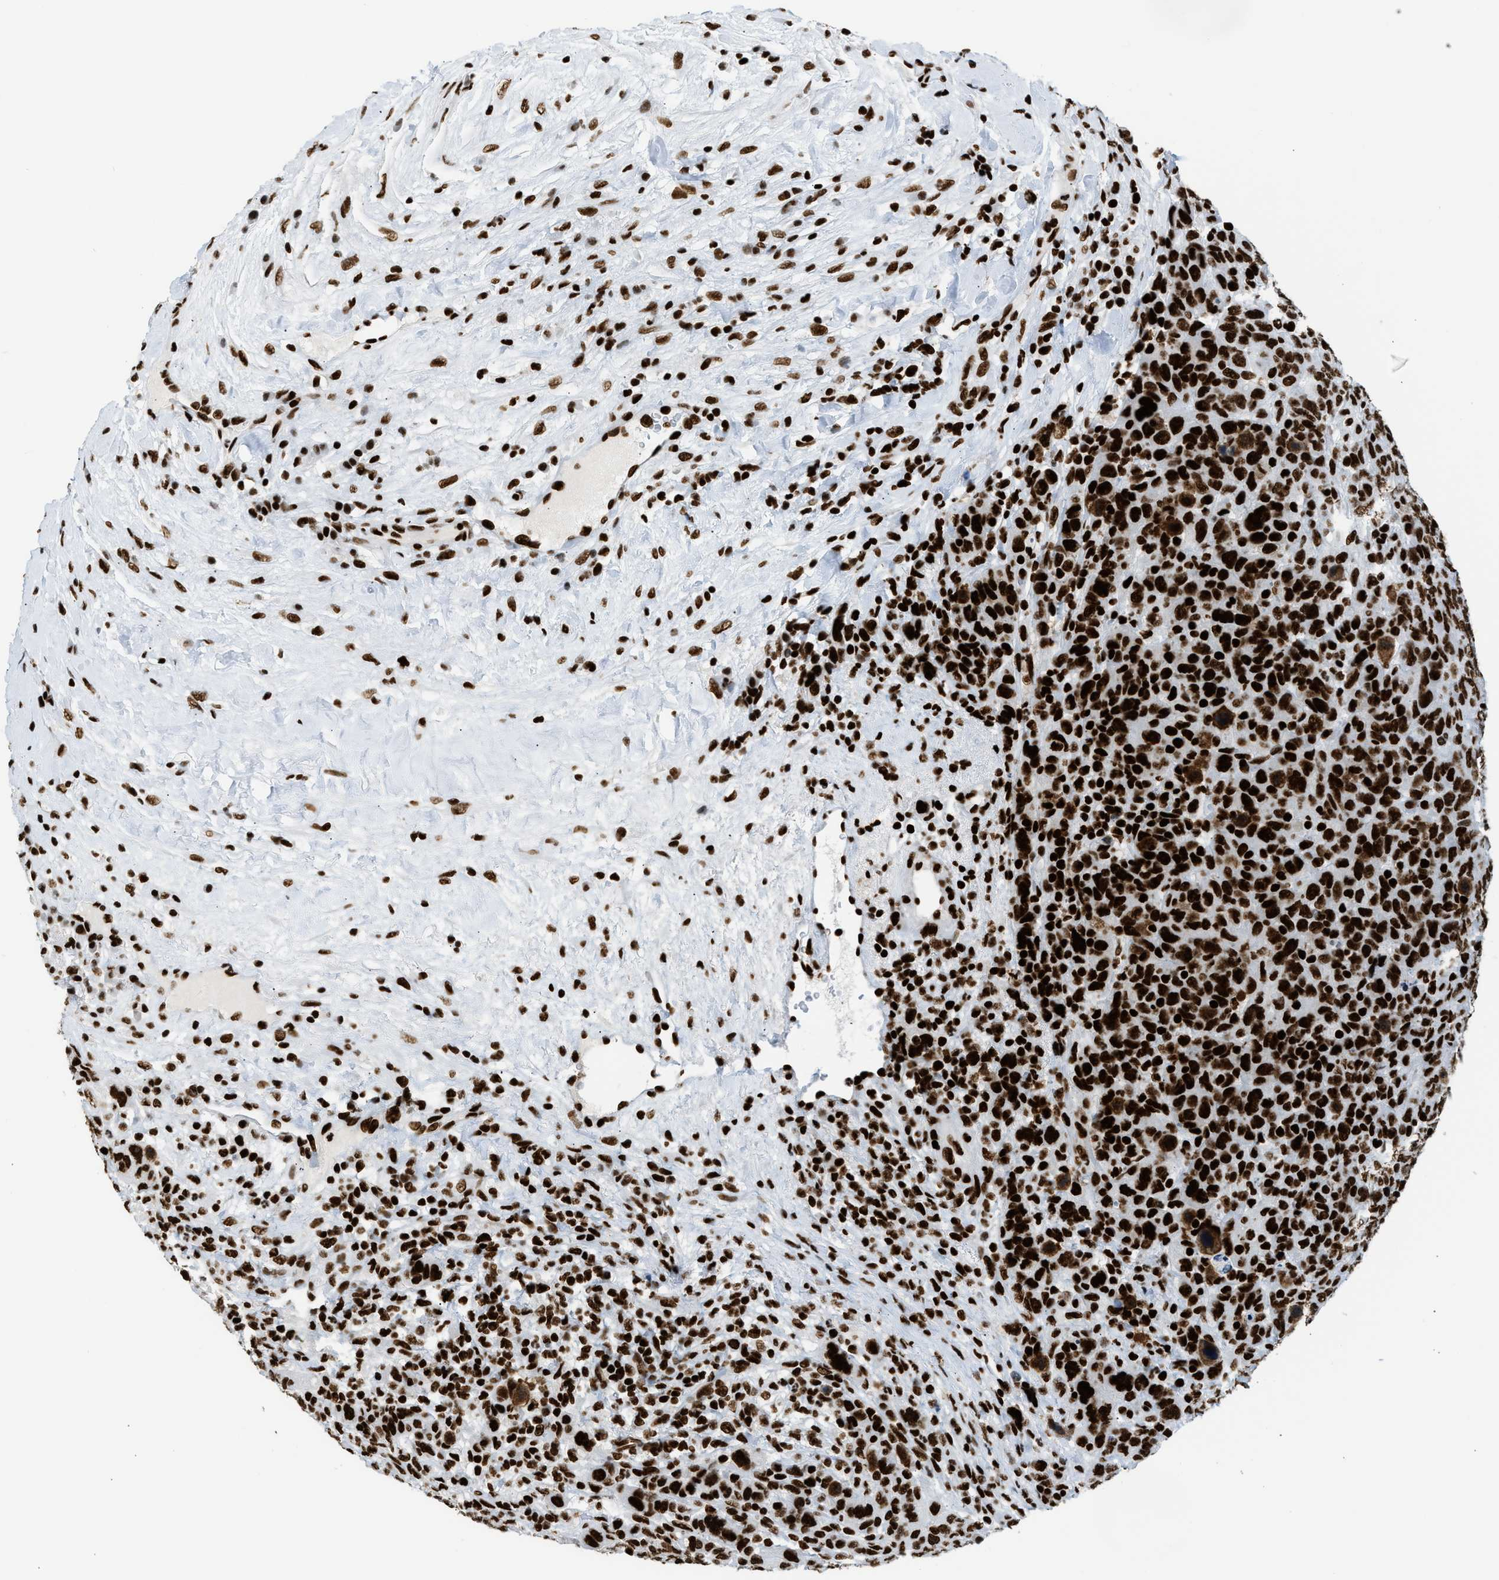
{"staining": {"intensity": "strong", "quantity": ">75%", "location": "cytoplasmic/membranous,nuclear"}, "tissue": "breast cancer", "cell_type": "Tumor cells", "image_type": "cancer", "snomed": [{"axis": "morphology", "description": "Duct carcinoma"}, {"axis": "topography", "description": "Breast"}], "caption": "Immunohistochemical staining of human breast cancer (invasive ductal carcinoma) exhibits high levels of strong cytoplasmic/membranous and nuclear protein positivity in about >75% of tumor cells.", "gene": "PIF1", "patient": {"sex": "female", "age": 37}}